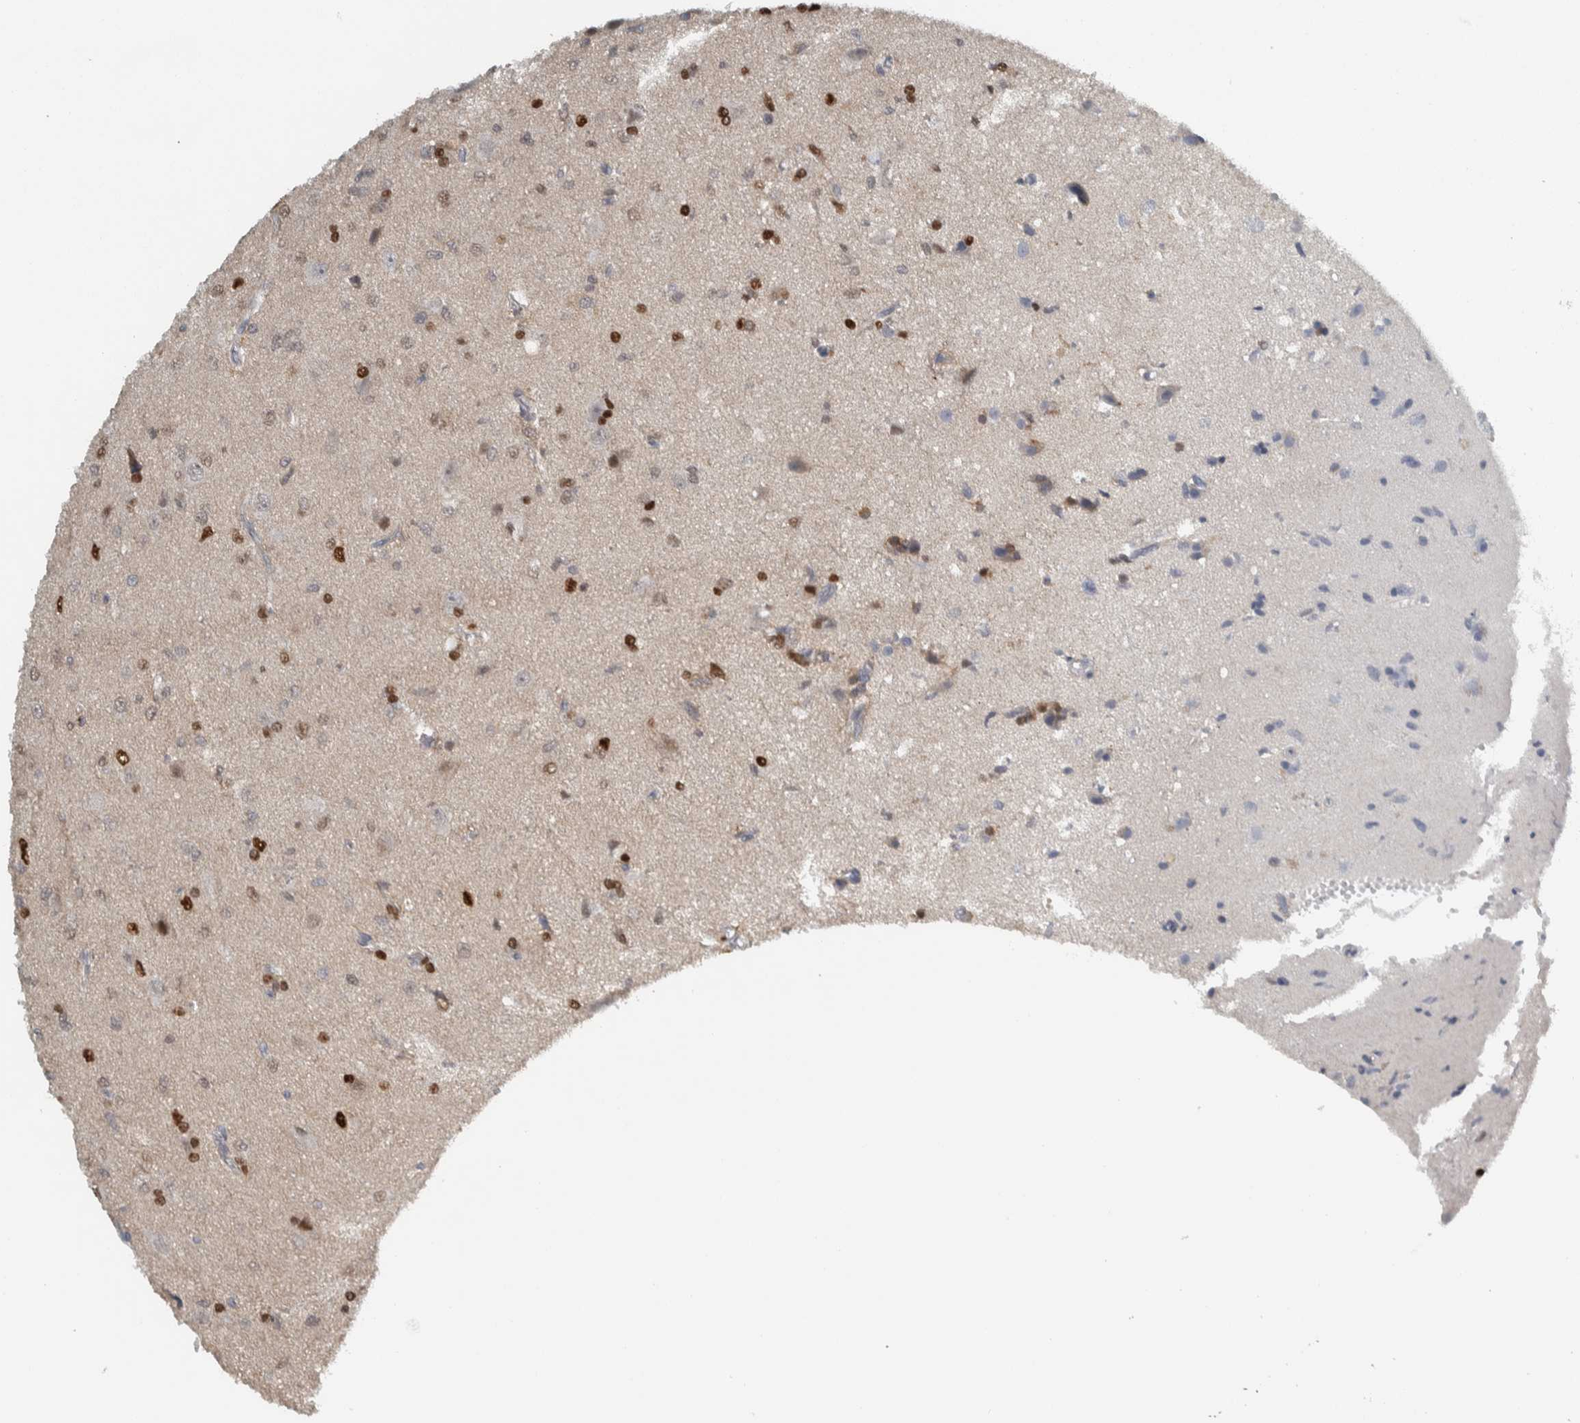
{"staining": {"intensity": "moderate", "quantity": "25%-75%", "location": "nuclear"}, "tissue": "glioma", "cell_type": "Tumor cells", "image_type": "cancer", "snomed": [{"axis": "morphology", "description": "Glioma, malignant, High grade"}, {"axis": "topography", "description": "Brain"}], "caption": "IHC (DAB (3,3'-diaminobenzidine)) staining of human malignant glioma (high-grade) displays moderate nuclear protein expression in about 25%-75% of tumor cells. (IHC, brightfield microscopy, high magnification).", "gene": "ADPRM", "patient": {"sex": "female", "age": 59}}